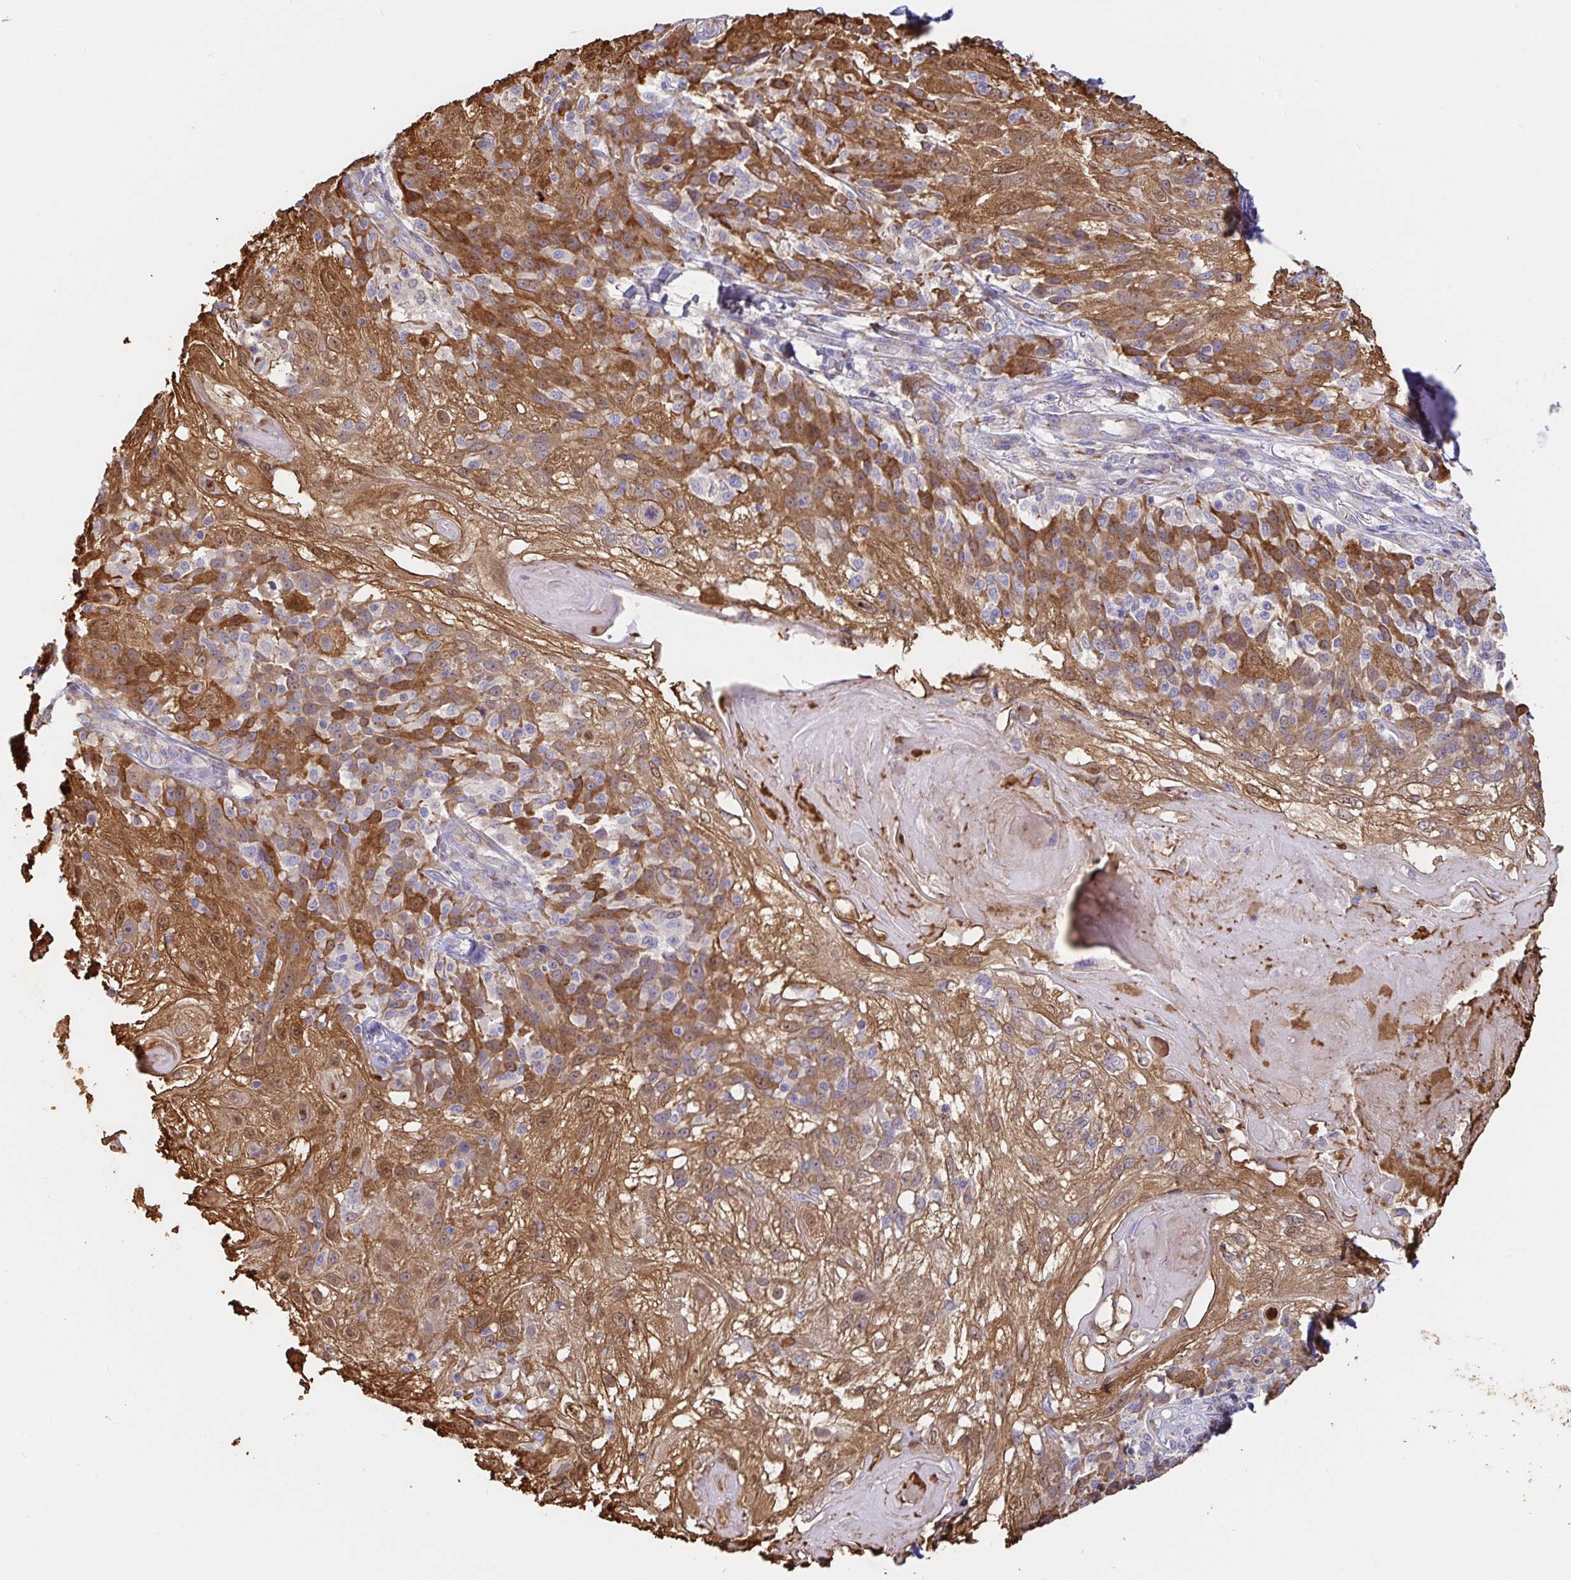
{"staining": {"intensity": "moderate", "quantity": ">75%", "location": "cytoplasmic/membranous,nuclear"}, "tissue": "skin cancer", "cell_type": "Tumor cells", "image_type": "cancer", "snomed": [{"axis": "morphology", "description": "Normal tissue, NOS"}, {"axis": "morphology", "description": "Squamous cell carcinoma, NOS"}, {"axis": "topography", "description": "Skin"}], "caption": "High-magnification brightfield microscopy of skin squamous cell carcinoma stained with DAB (brown) and counterstained with hematoxylin (blue). tumor cells exhibit moderate cytoplasmic/membranous and nuclear positivity is appreciated in approximately>75% of cells. Nuclei are stained in blue.", "gene": "PDPK1", "patient": {"sex": "female", "age": 83}}